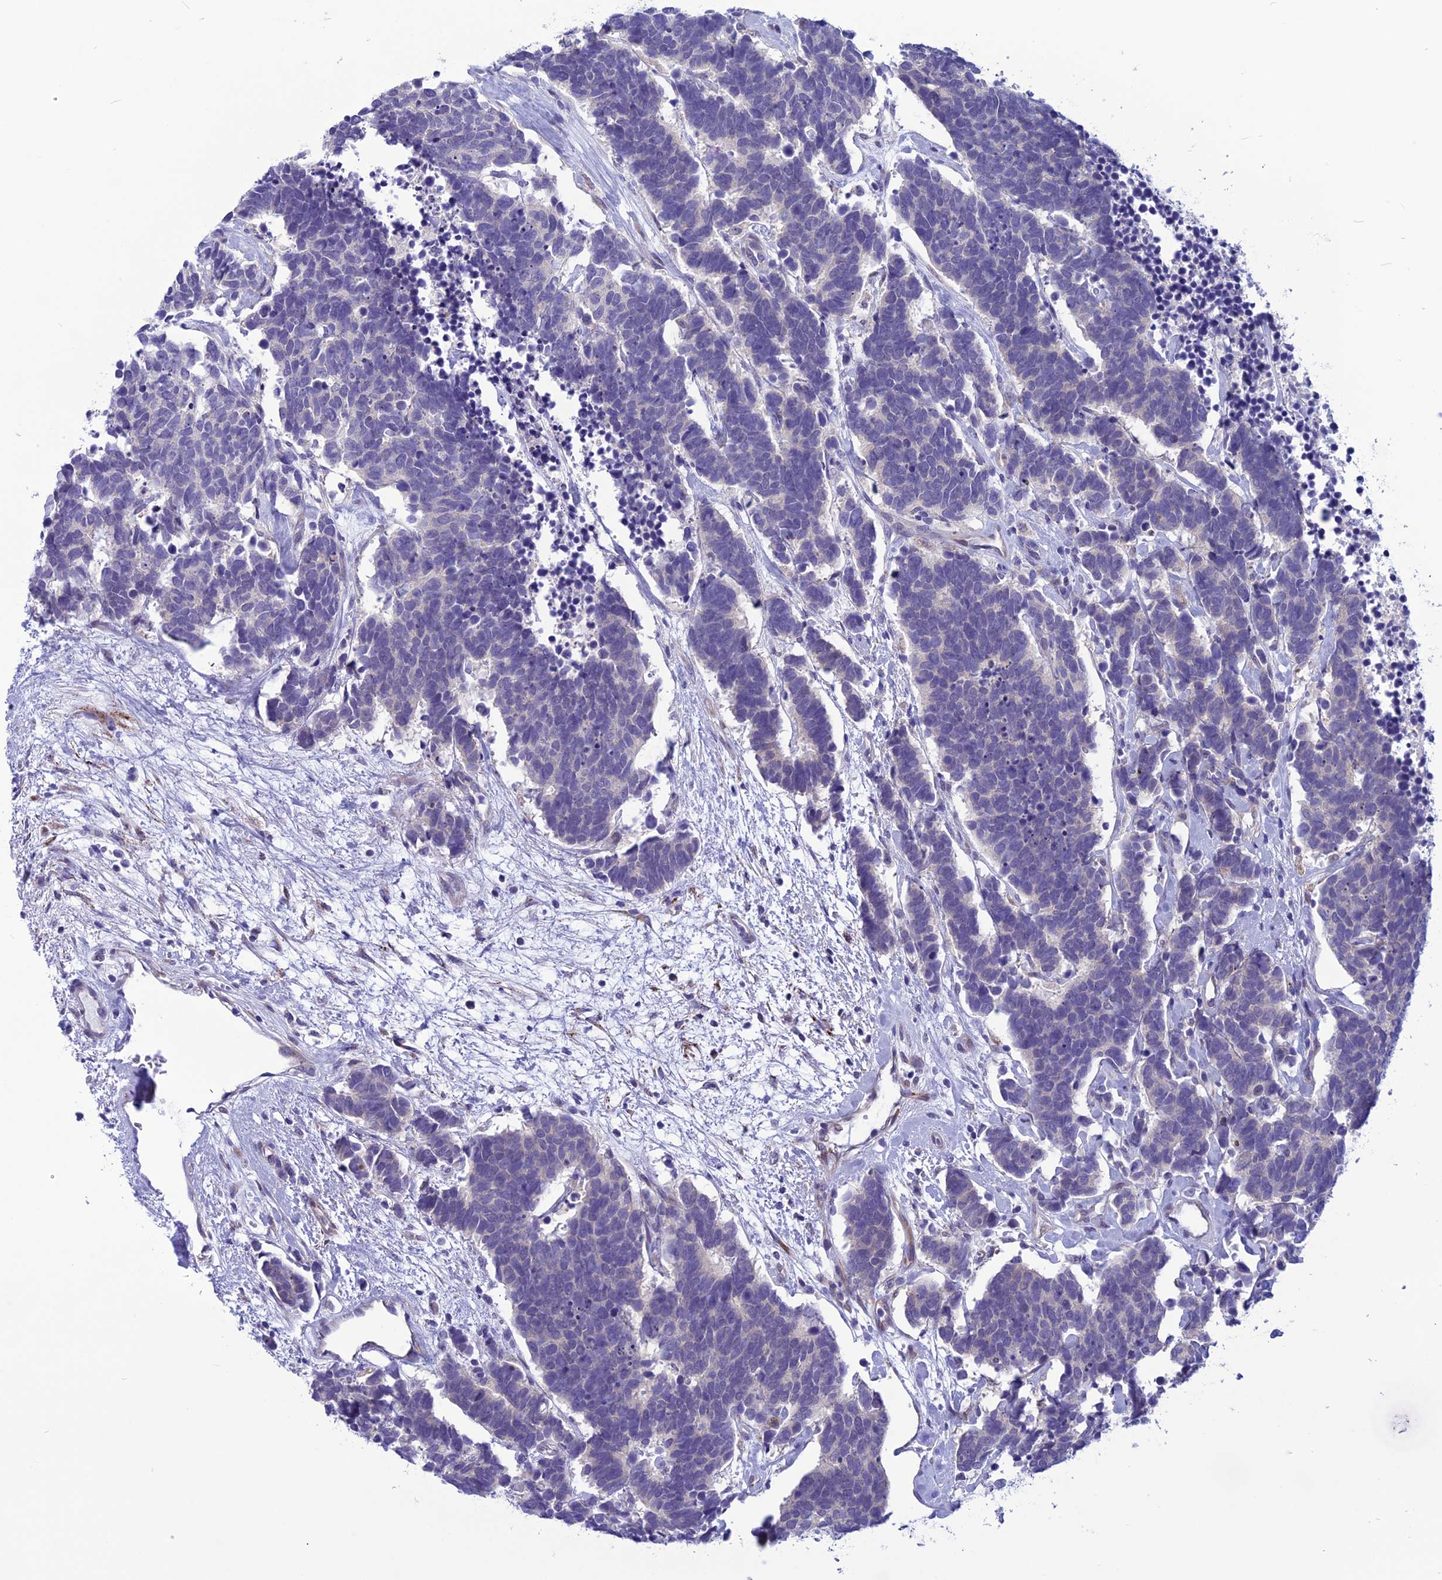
{"staining": {"intensity": "negative", "quantity": "none", "location": "none"}, "tissue": "carcinoid", "cell_type": "Tumor cells", "image_type": "cancer", "snomed": [{"axis": "morphology", "description": "Carcinoma, NOS"}, {"axis": "morphology", "description": "Carcinoid, malignant, NOS"}, {"axis": "topography", "description": "Urinary bladder"}], "caption": "Carcinoid was stained to show a protein in brown. There is no significant positivity in tumor cells.", "gene": "PSMF1", "patient": {"sex": "male", "age": 57}}